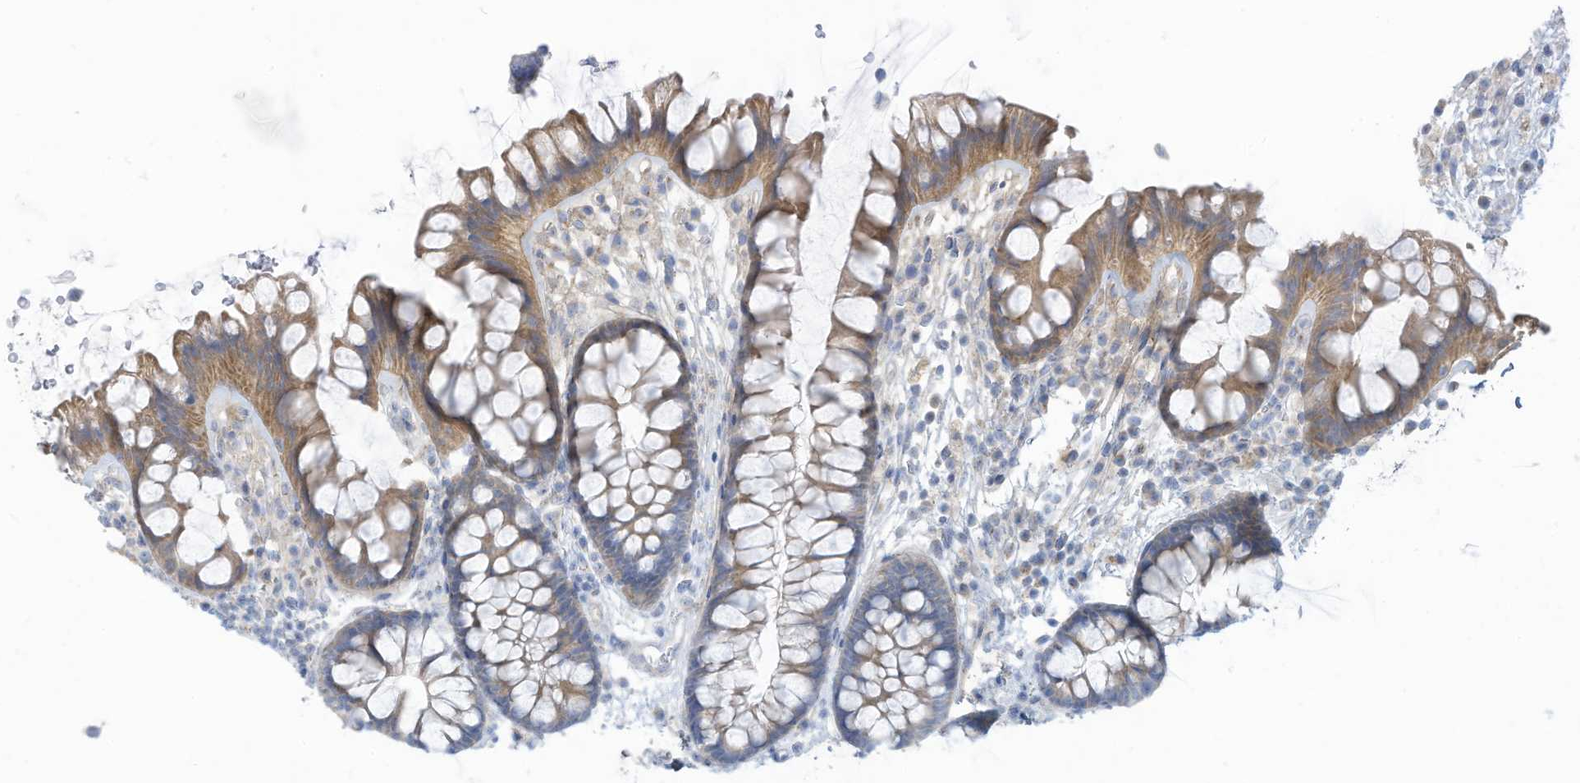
{"staining": {"intensity": "weak", "quantity": ">75%", "location": "cytoplasmic/membranous"}, "tissue": "colon", "cell_type": "Endothelial cells", "image_type": "normal", "snomed": [{"axis": "morphology", "description": "Normal tissue, NOS"}, {"axis": "topography", "description": "Colon"}], "caption": "High-magnification brightfield microscopy of benign colon stained with DAB (brown) and counterstained with hematoxylin (blue). endothelial cells exhibit weak cytoplasmic/membranous expression is identified in about>75% of cells. (IHC, brightfield microscopy, high magnification).", "gene": "TRMT2B", "patient": {"sex": "female", "age": 62}}